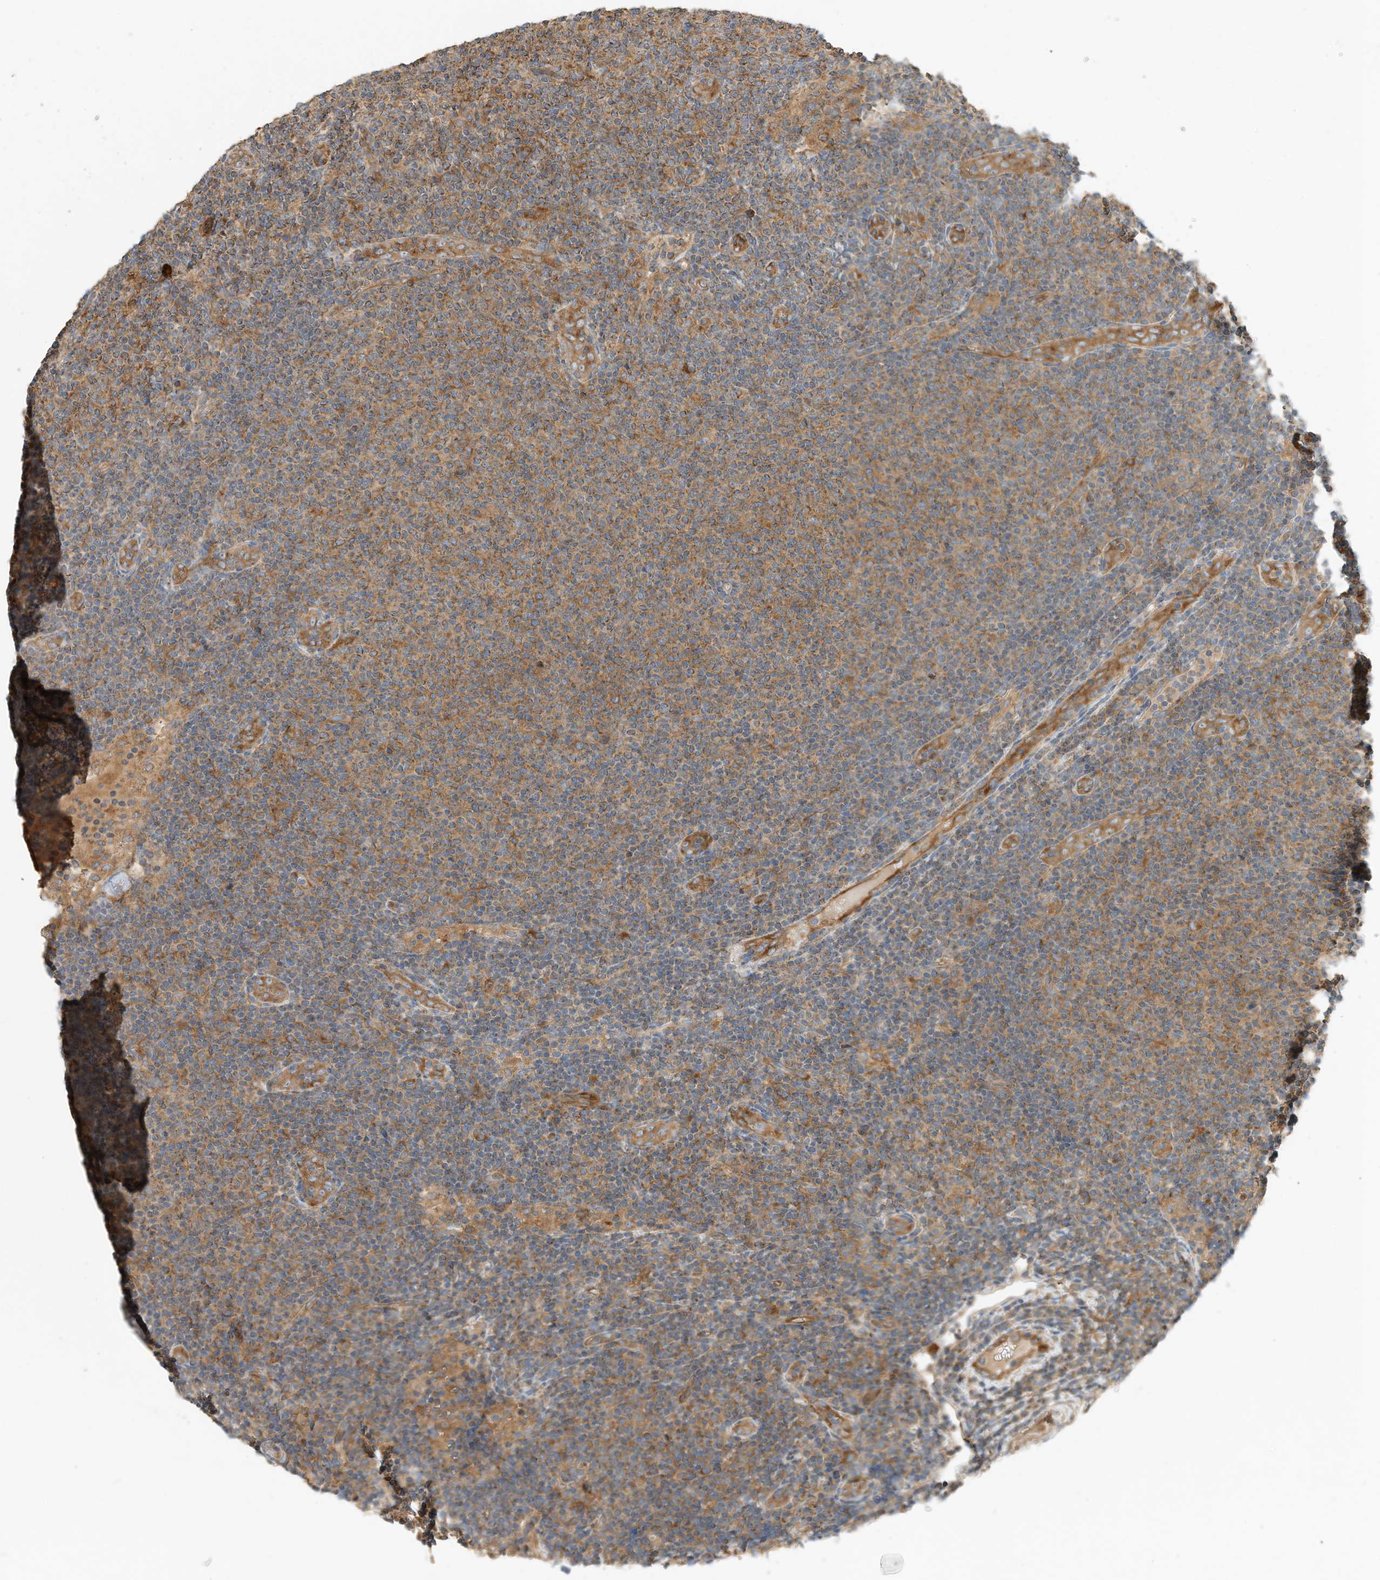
{"staining": {"intensity": "moderate", "quantity": ">75%", "location": "cytoplasmic/membranous"}, "tissue": "lymphoma", "cell_type": "Tumor cells", "image_type": "cancer", "snomed": [{"axis": "morphology", "description": "Malignant lymphoma, non-Hodgkin's type, Low grade"}, {"axis": "topography", "description": "Lymph node"}], "caption": "Tumor cells demonstrate moderate cytoplasmic/membranous expression in about >75% of cells in lymphoma.", "gene": "CPAMD8", "patient": {"sex": "male", "age": 66}}